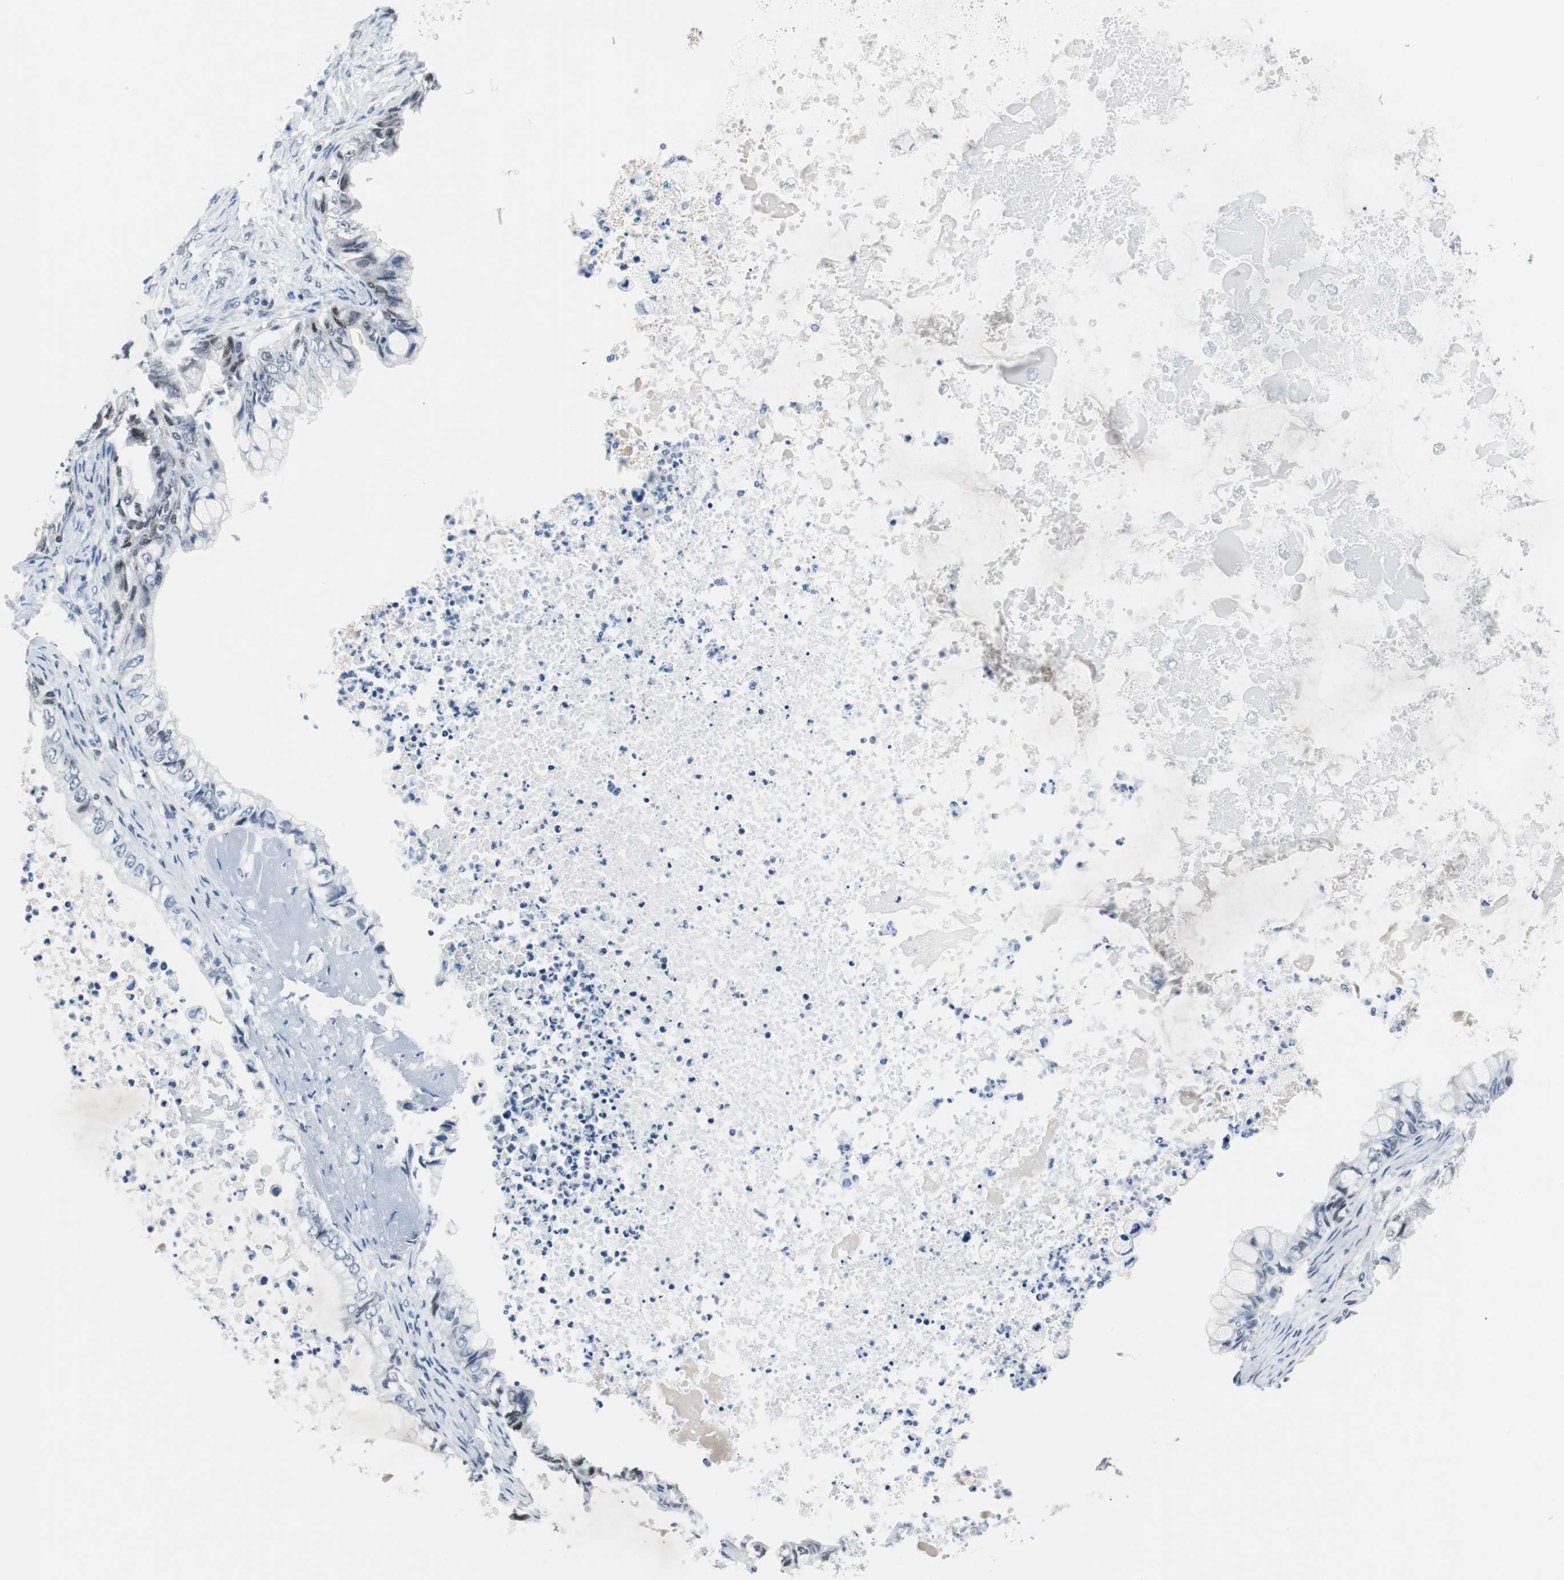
{"staining": {"intensity": "weak", "quantity": "<25%", "location": "nuclear"}, "tissue": "ovarian cancer", "cell_type": "Tumor cells", "image_type": "cancer", "snomed": [{"axis": "morphology", "description": "Cystadenocarcinoma, mucinous, NOS"}, {"axis": "topography", "description": "Ovary"}], "caption": "A high-resolution micrograph shows IHC staining of mucinous cystadenocarcinoma (ovarian), which demonstrates no significant expression in tumor cells.", "gene": "MTA1", "patient": {"sex": "female", "age": 80}}